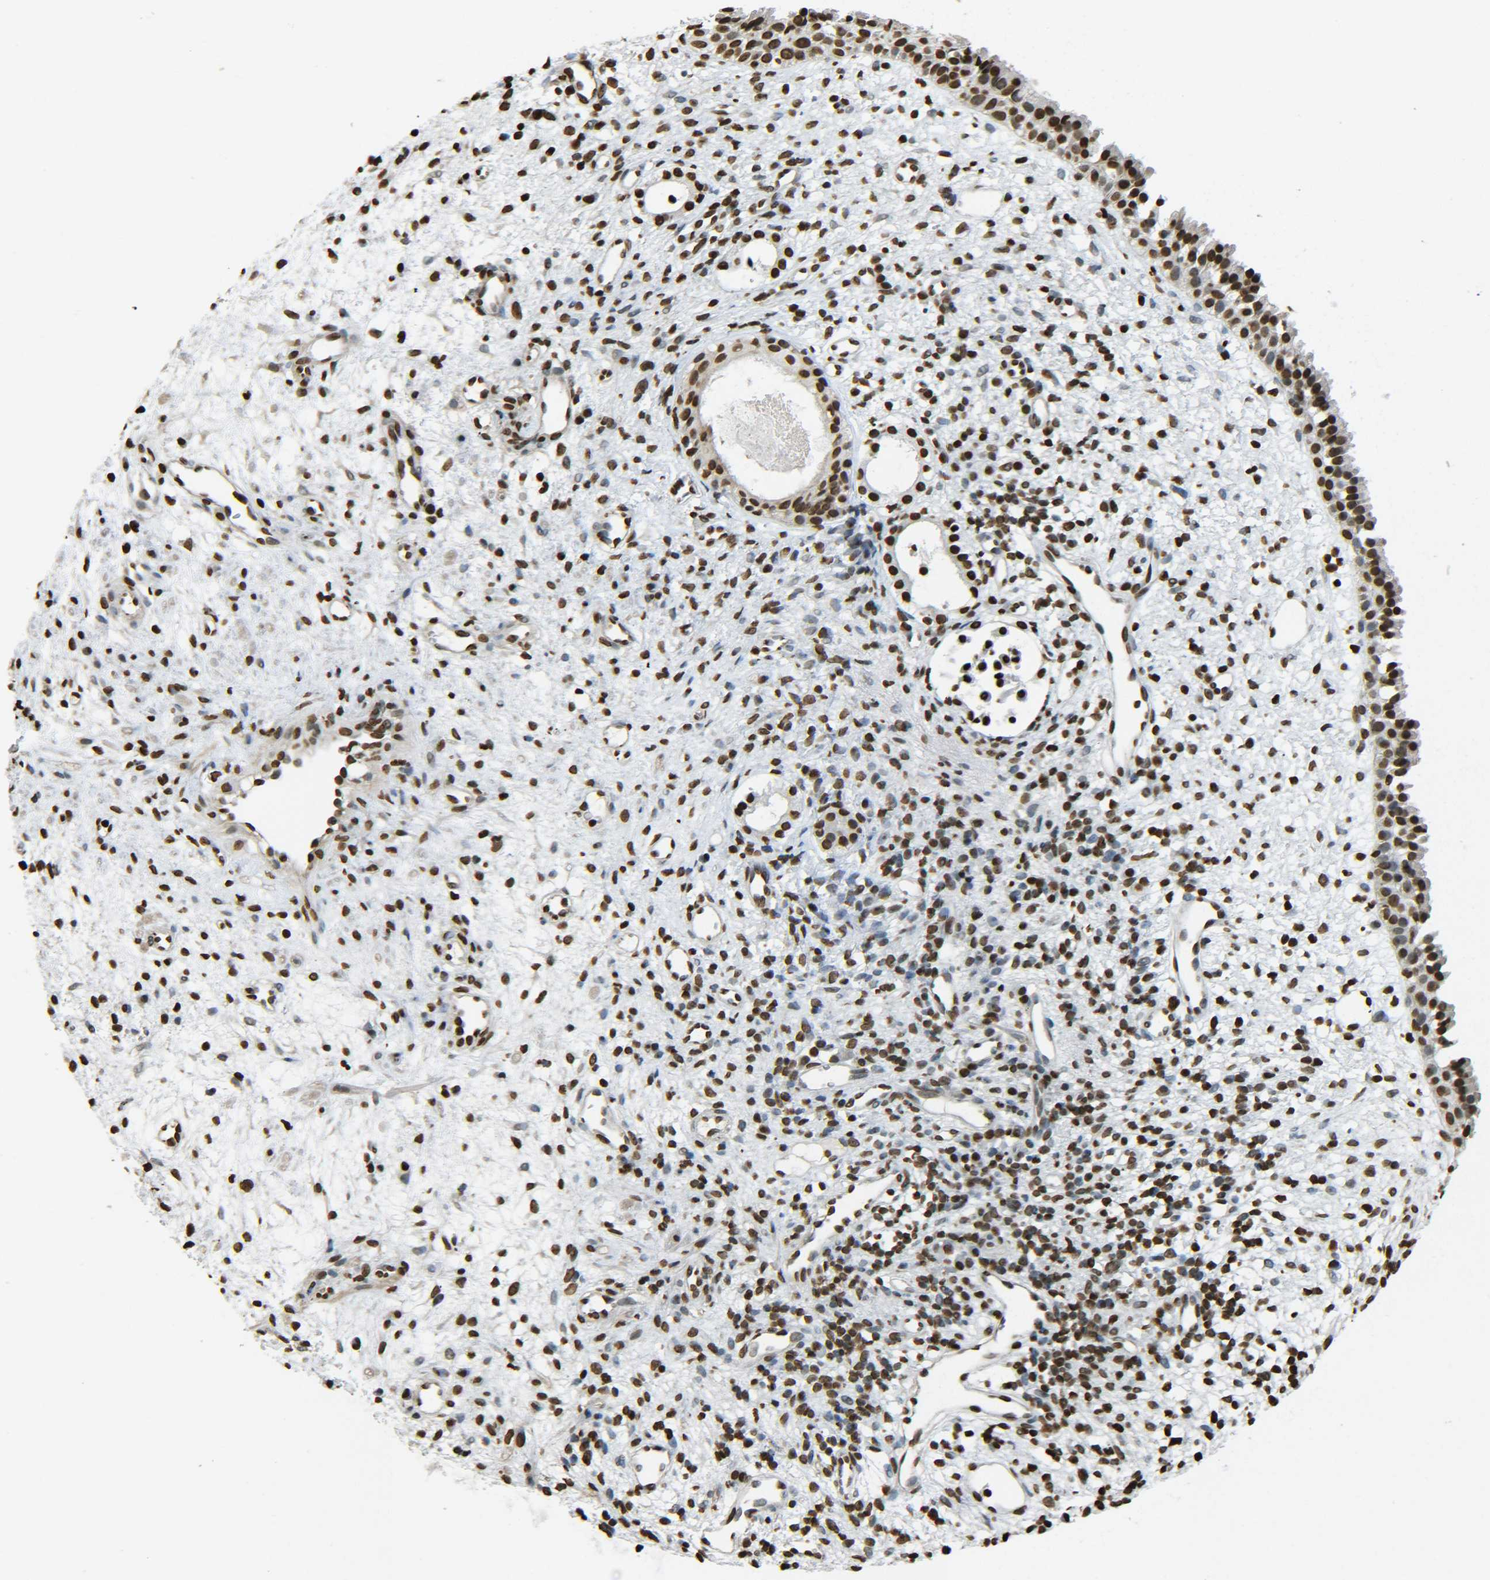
{"staining": {"intensity": "strong", "quantity": ">75%", "location": "nuclear"}, "tissue": "nasopharynx", "cell_type": "Respiratory epithelial cells", "image_type": "normal", "snomed": [{"axis": "morphology", "description": "Normal tissue, NOS"}, {"axis": "topography", "description": "Nasopharynx"}], "caption": "IHC micrograph of normal nasopharynx stained for a protein (brown), which displays high levels of strong nuclear positivity in about >75% of respiratory epithelial cells.", "gene": "H4C16", "patient": {"sex": "male", "age": 22}}